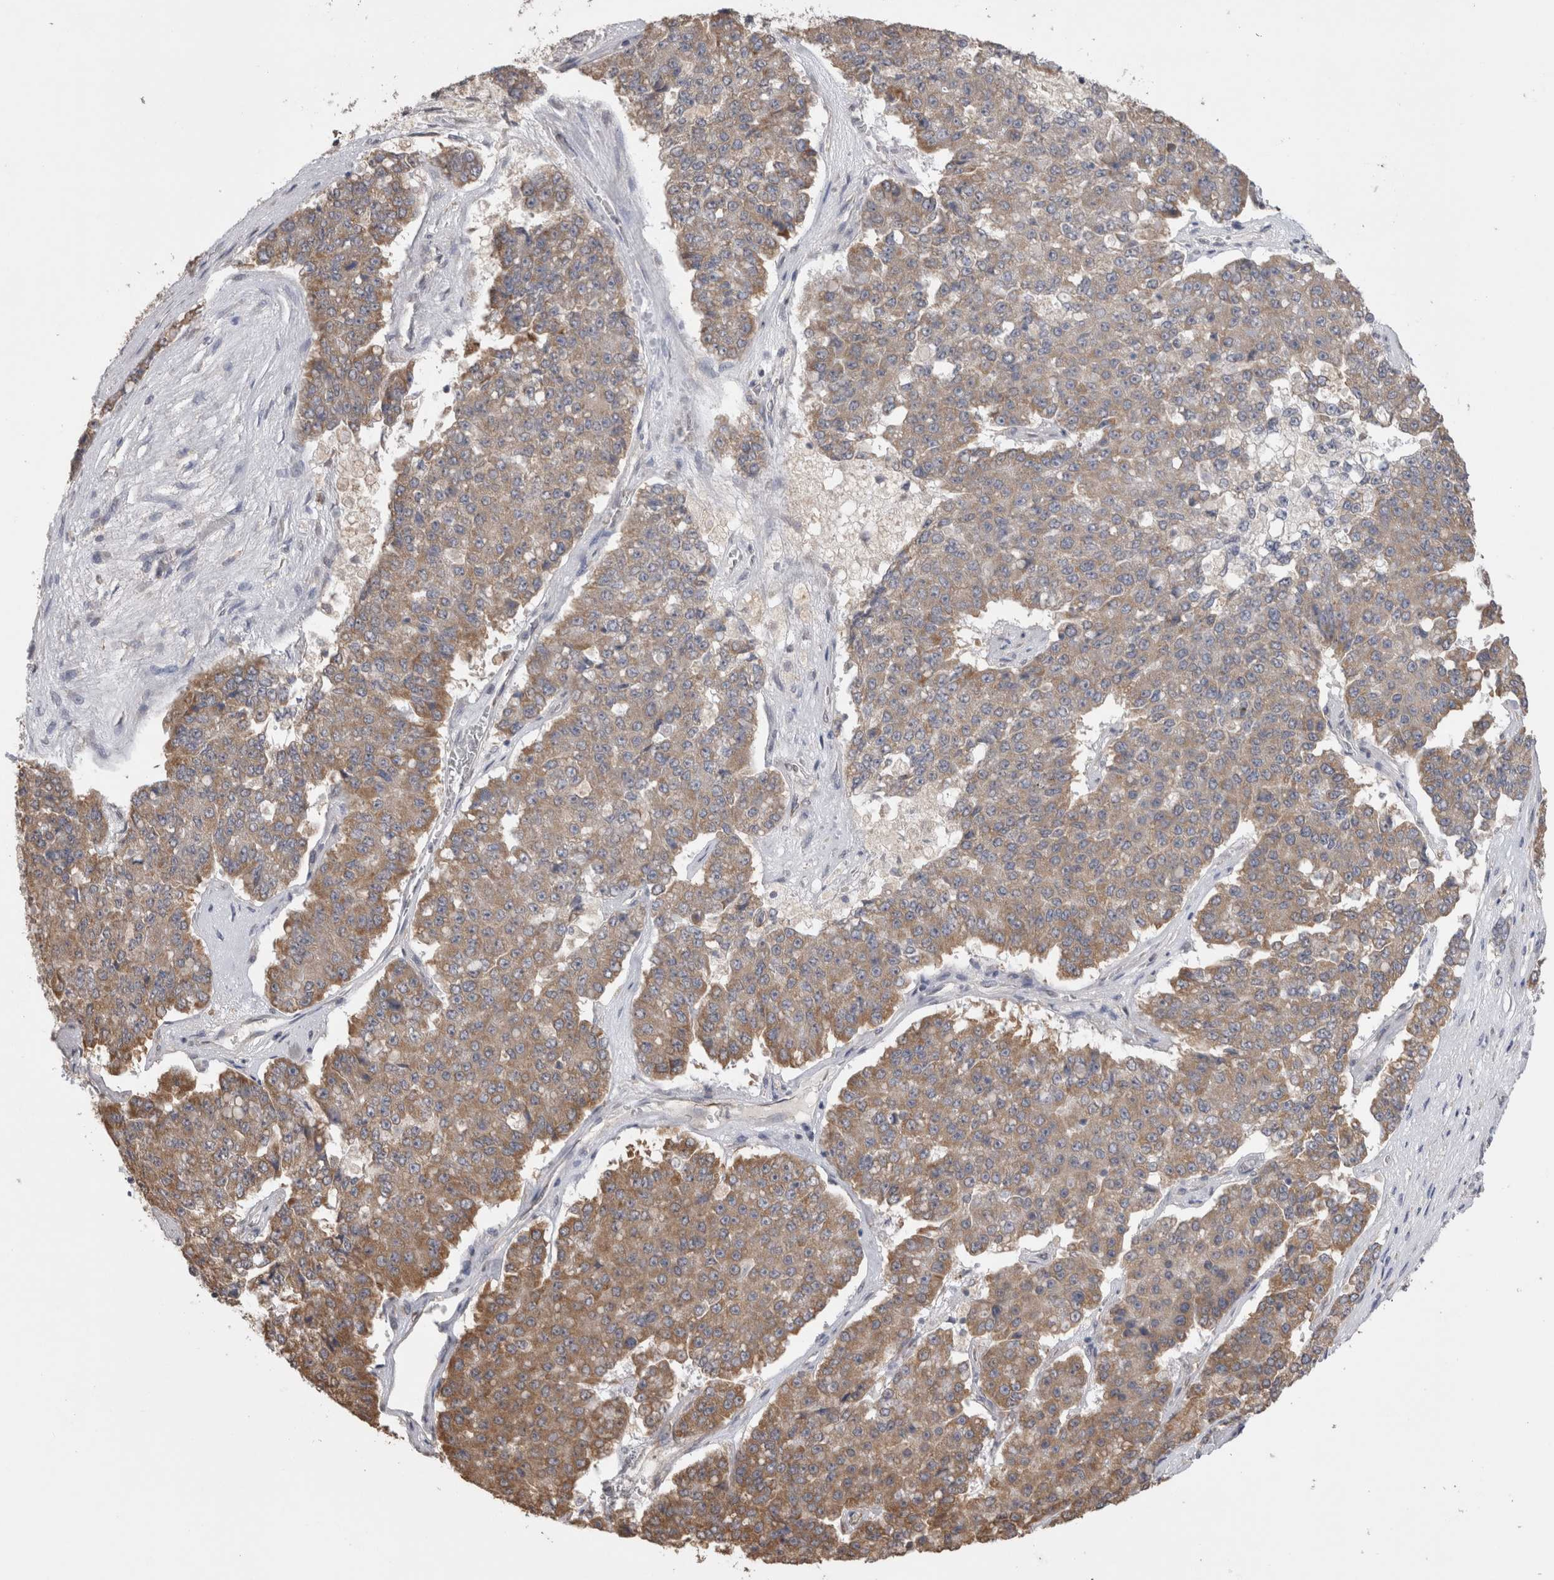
{"staining": {"intensity": "moderate", "quantity": "25%-75%", "location": "cytoplasmic/membranous"}, "tissue": "pancreatic cancer", "cell_type": "Tumor cells", "image_type": "cancer", "snomed": [{"axis": "morphology", "description": "Adenocarcinoma, NOS"}, {"axis": "topography", "description": "Pancreas"}], "caption": "Pancreatic cancer was stained to show a protein in brown. There is medium levels of moderate cytoplasmic/membranous positivity in approximately 25%-75% of tumor cells.", "gene": "NOMO1", "patient": {"sex": "male", "age": 50}}